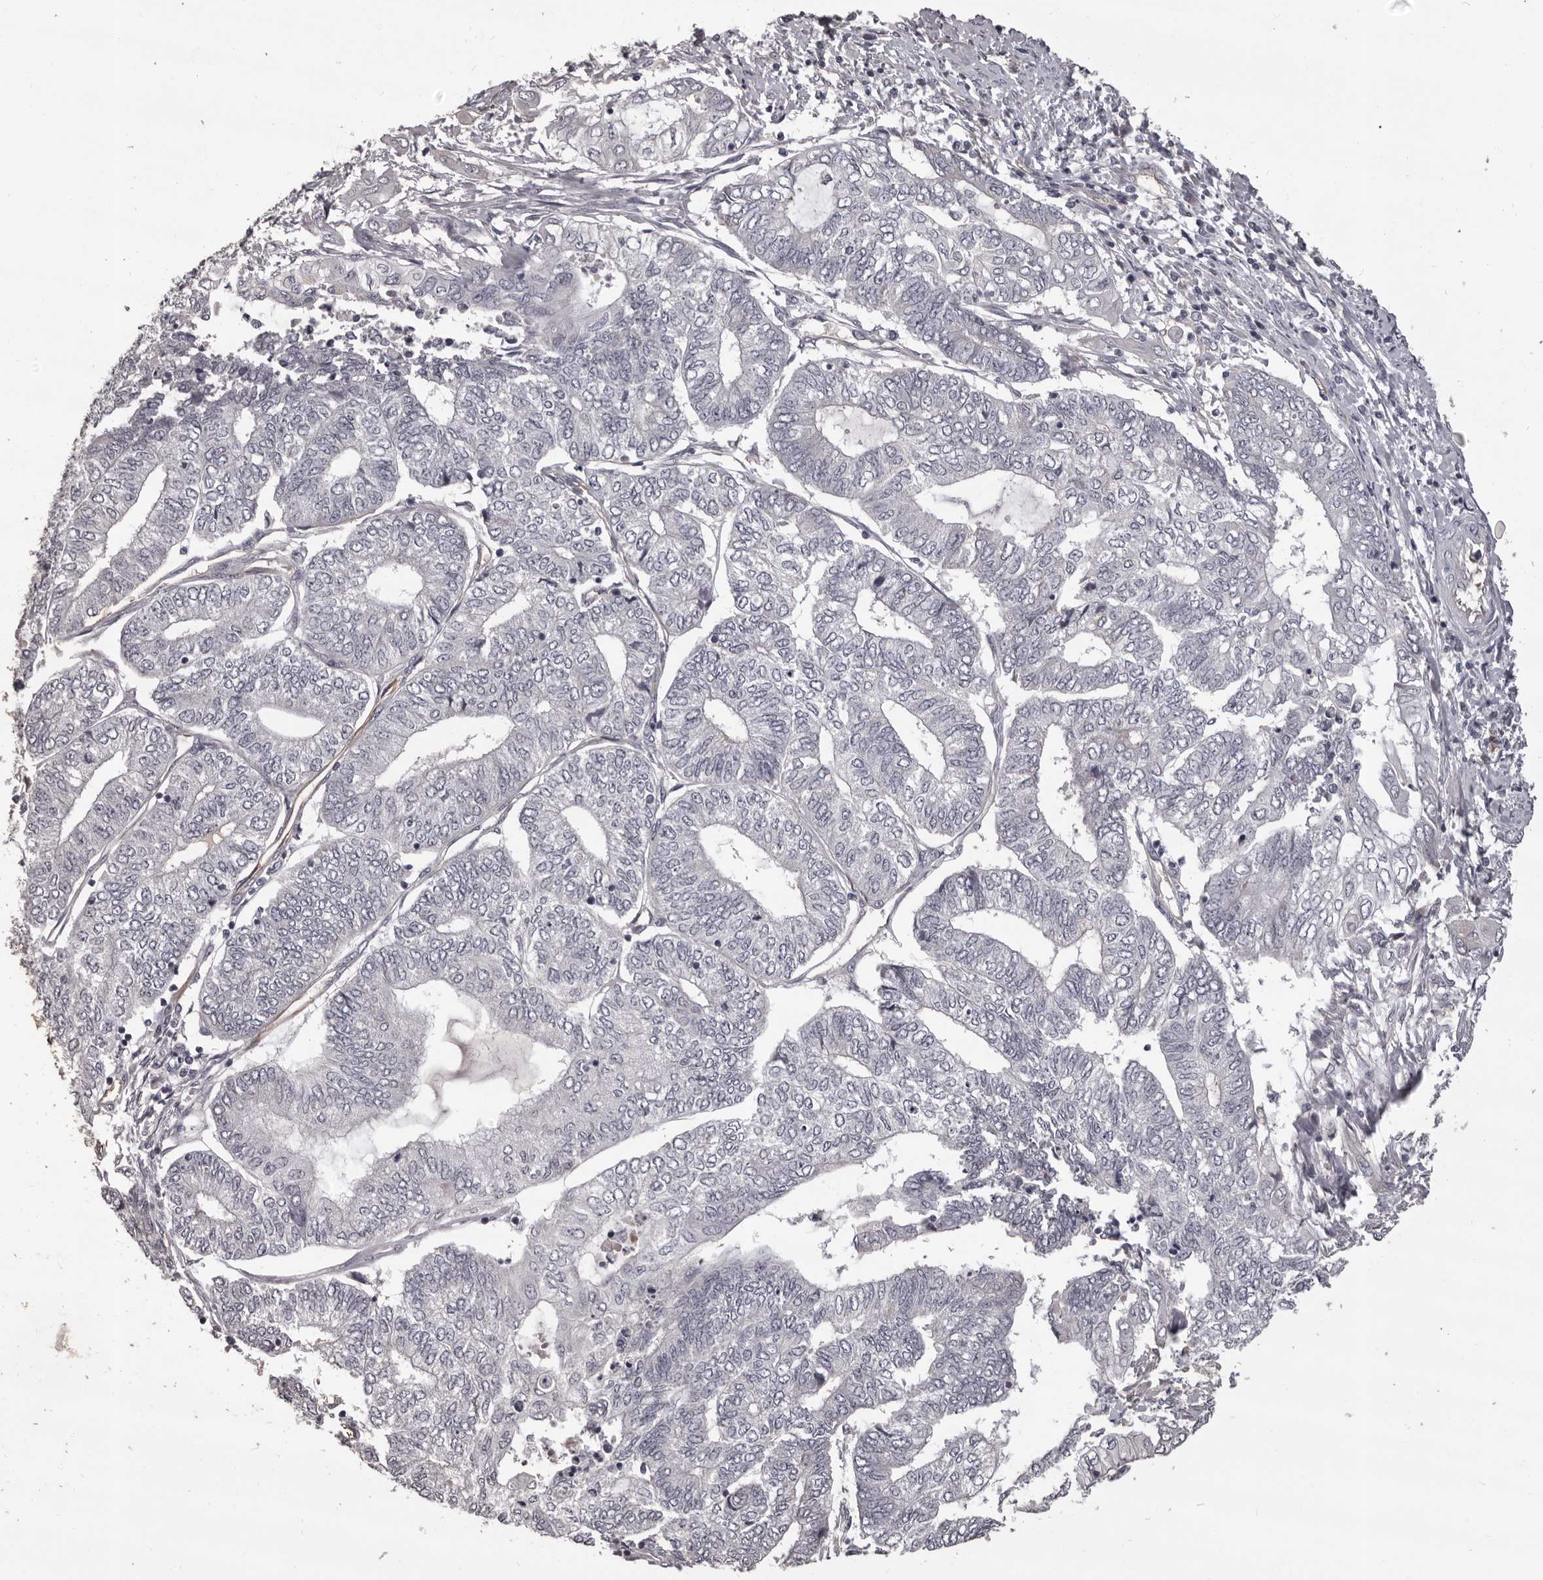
{"staining": {"intensity": "negative", "quantity": "none", "location": "none"}, "tissue": "endometrial cancer", "cell_type": "Tumor cells", "image_type": "cancer", "snomed": [{"axis": "morphology", "description": "Adenocarcinoma, NOS"}, {"axis": "topography", "description": "Uterus"}, {"axis": "topography", "description": "Endometrium"}], "caption": "Protein analysis of adenocarcinoma (endometrial) demonstrates no significant expression in tumor cells. Nuclei are stained in blue.", "gene": "GPR78", "patient": {"sex": "female", "age": 70}}